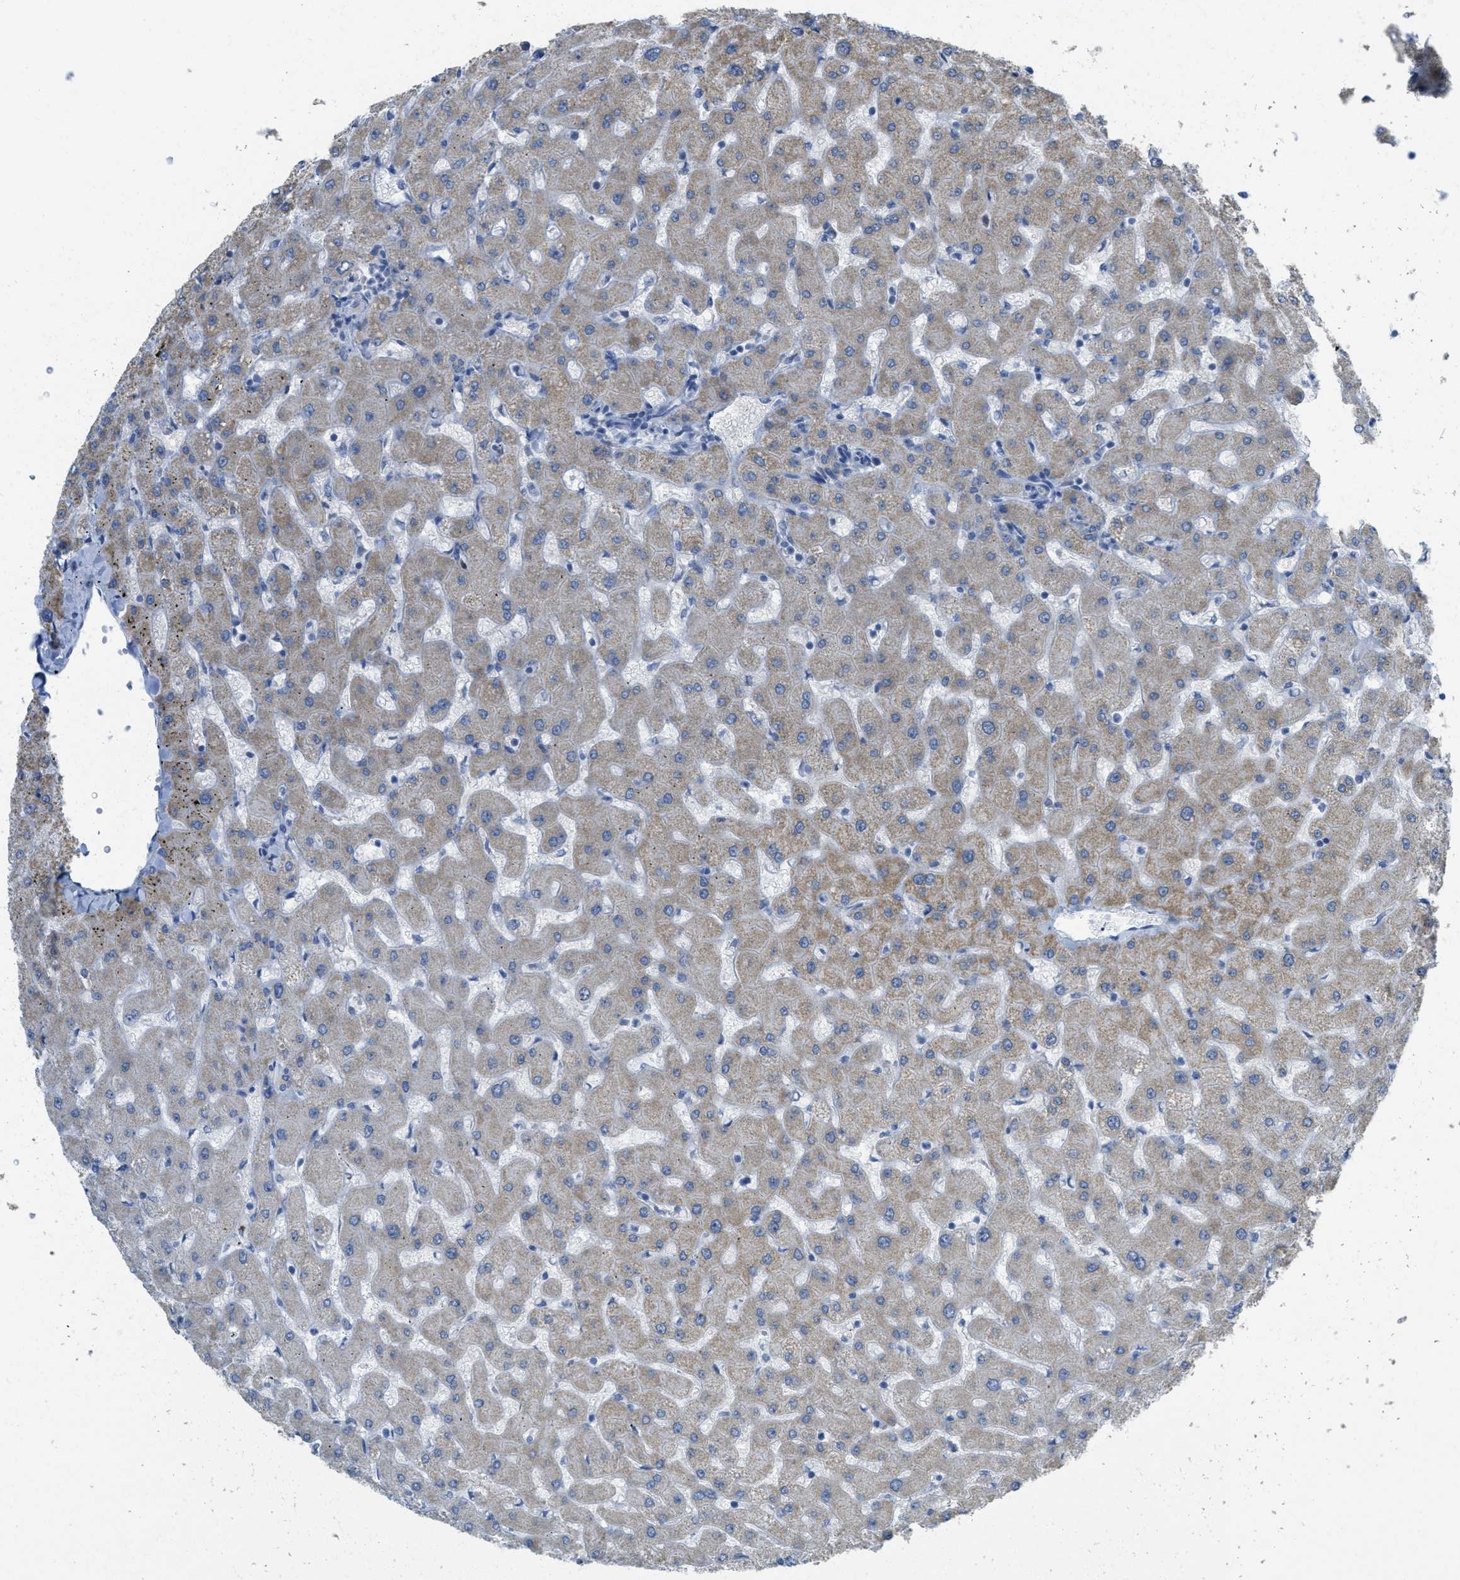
{"staining": {"intensity": "weak", "quantity": "<25%", "location": "cytoplasmic/membranous"}, "tissue": "liver", "cell_type": "Cholangiocytes", "image_type": "normal", "snomed": [{"axis": "morphology", "description": "Normal tissue, NOS"}, {"axis": "topography", "description": "Liver"}], "caption": "Immunohistochemistry micrograph of benign liver: liver stained with DAB reveals no significant protein staining in cholangiocytes. The staining is performed using DAB (3,3'-diaminobenzidine) brown chromogen with nuclei counter-stained in using hematoxylin.", "gene": "SFXN2", "patient": {"sex": "female", "age": 63}}